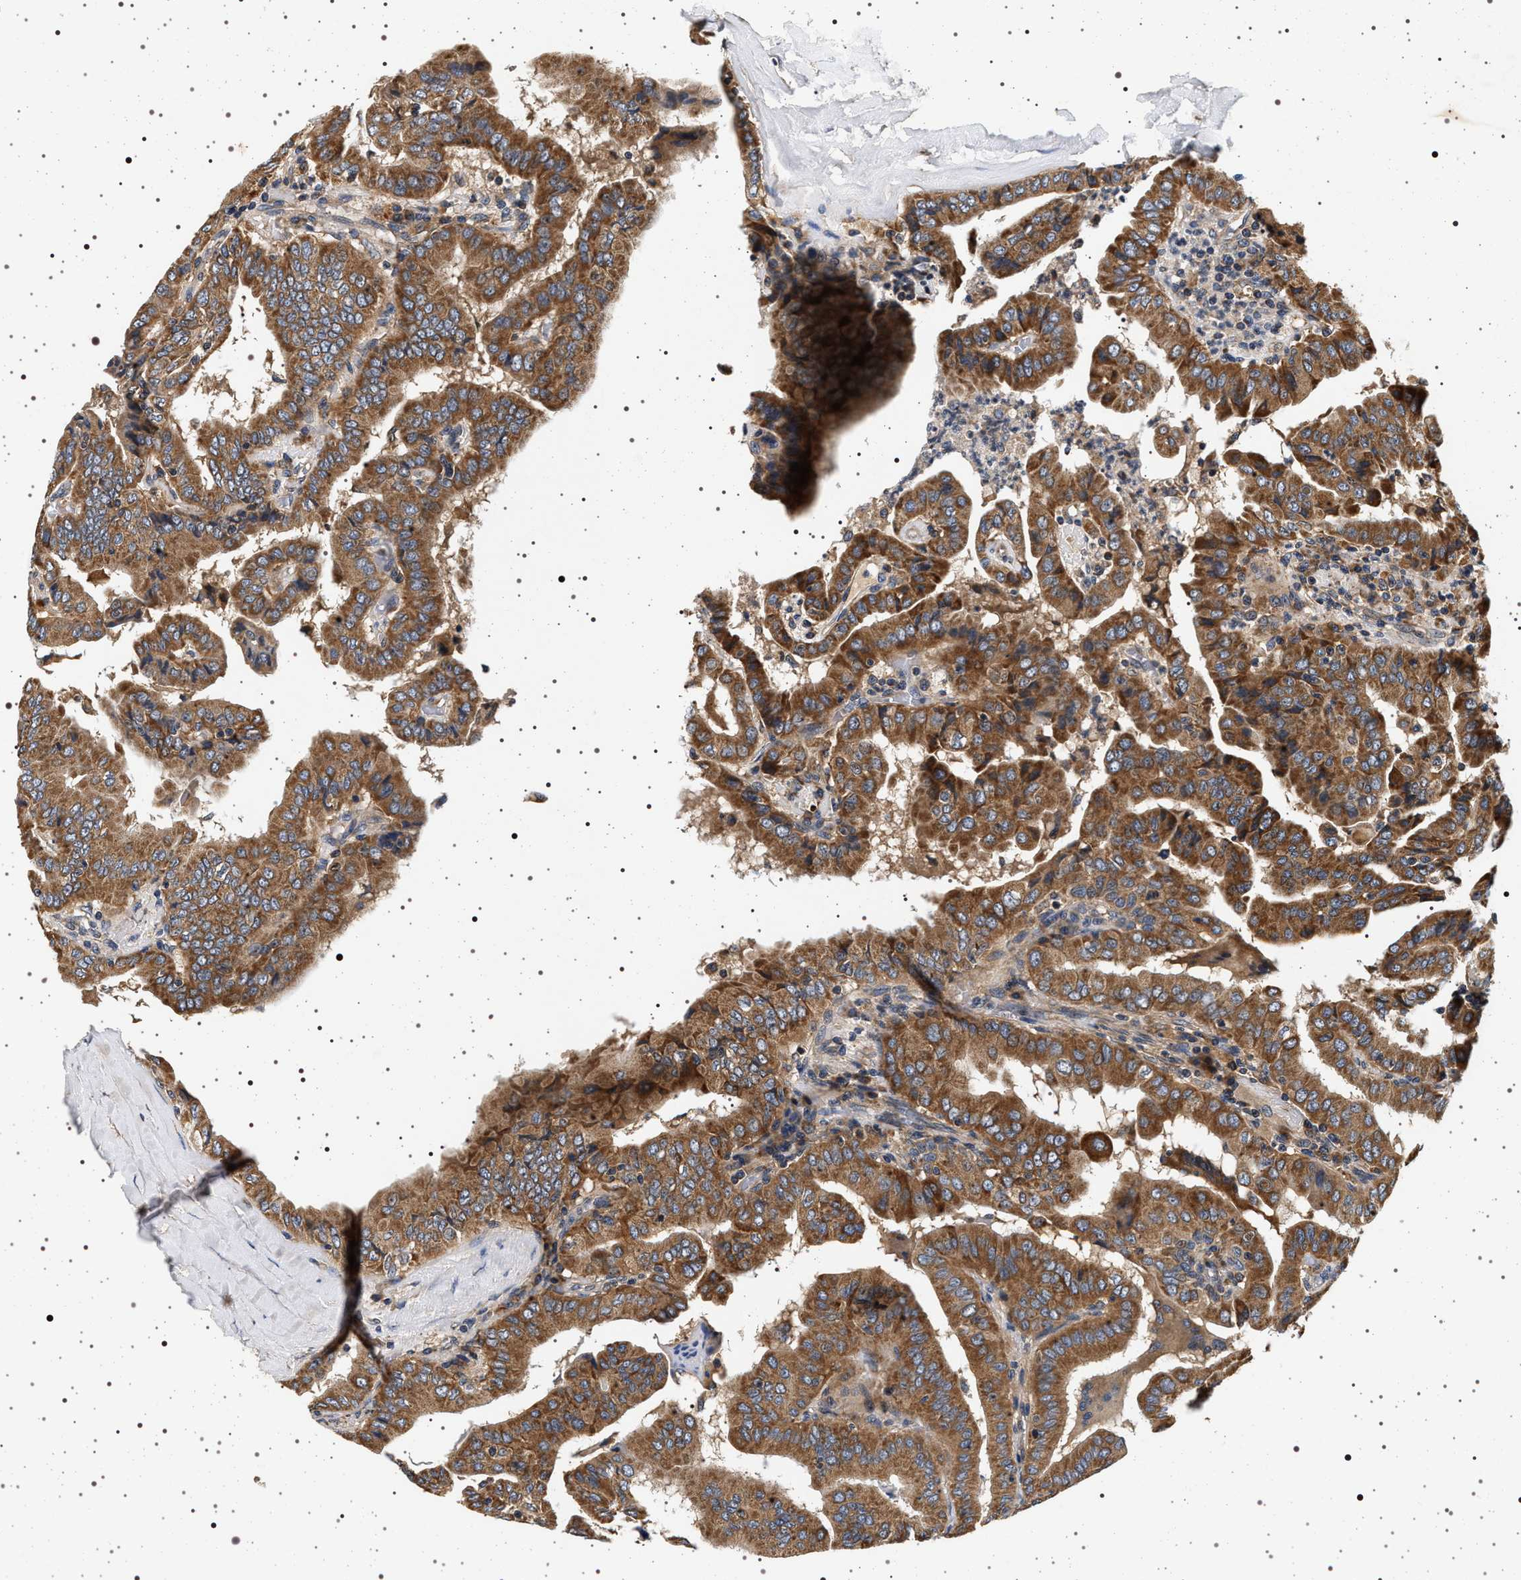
{"staining": {"intensity": "moderate", "quantity": ">75%", "location": "cytoplasmic/membranous"}, "tissue": "thyroid cancer", "cell_type": "Tumor cells", "image_type": "cancer", "snomed": [{"axis": "morphology", "description": "Papillary adenocarcinoma, NOS"}, {"axis": "topography", "description": "Thyroid gland"}], "caption": "Moderate cytoplasmic/membranous staining is present in approximately >75% of tumor cells in thyroid papillary adenocarcinoma.", "gene": "DCBLD2", "patient": {"sex": "male", "age": 33}}